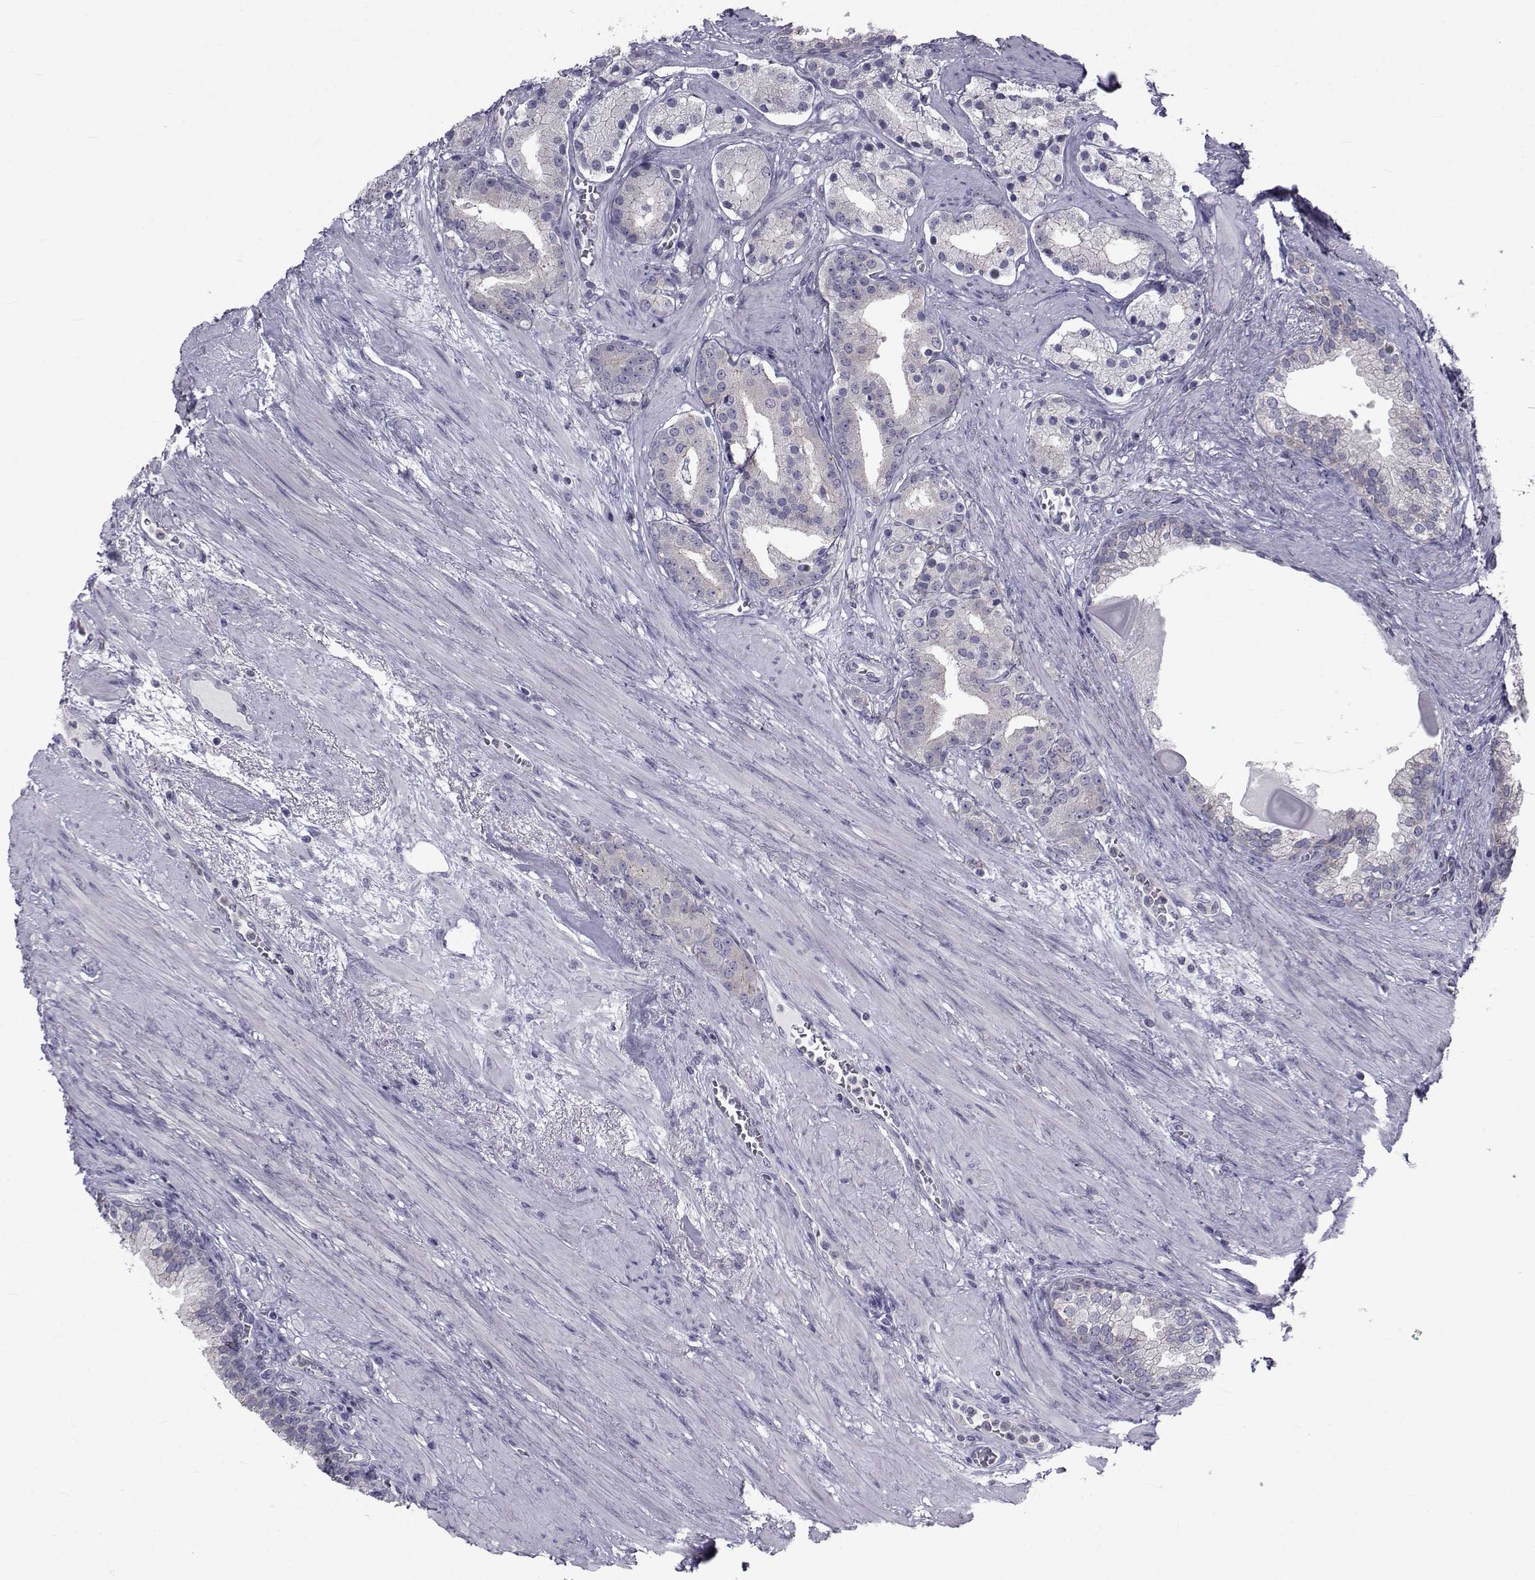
{"staining": {"intensity": "negative", "quantity": "none", "location": "none"}, "tissue": "prostate cancer", "cell_type": "Tumor cells", "image_type": "cancer", "snomed": [{"axis": "morphology", "description": "Adenocarcinoma, NOS"}, {"axis": "topography", "description": "Prostate"}], "caption": "An image of prostate adenocarcinoma stained for a protein exhibits no brown staining in tumor cells.", "gene": "SLC30A10", "patient": {"sex": "male", "age": 69}}